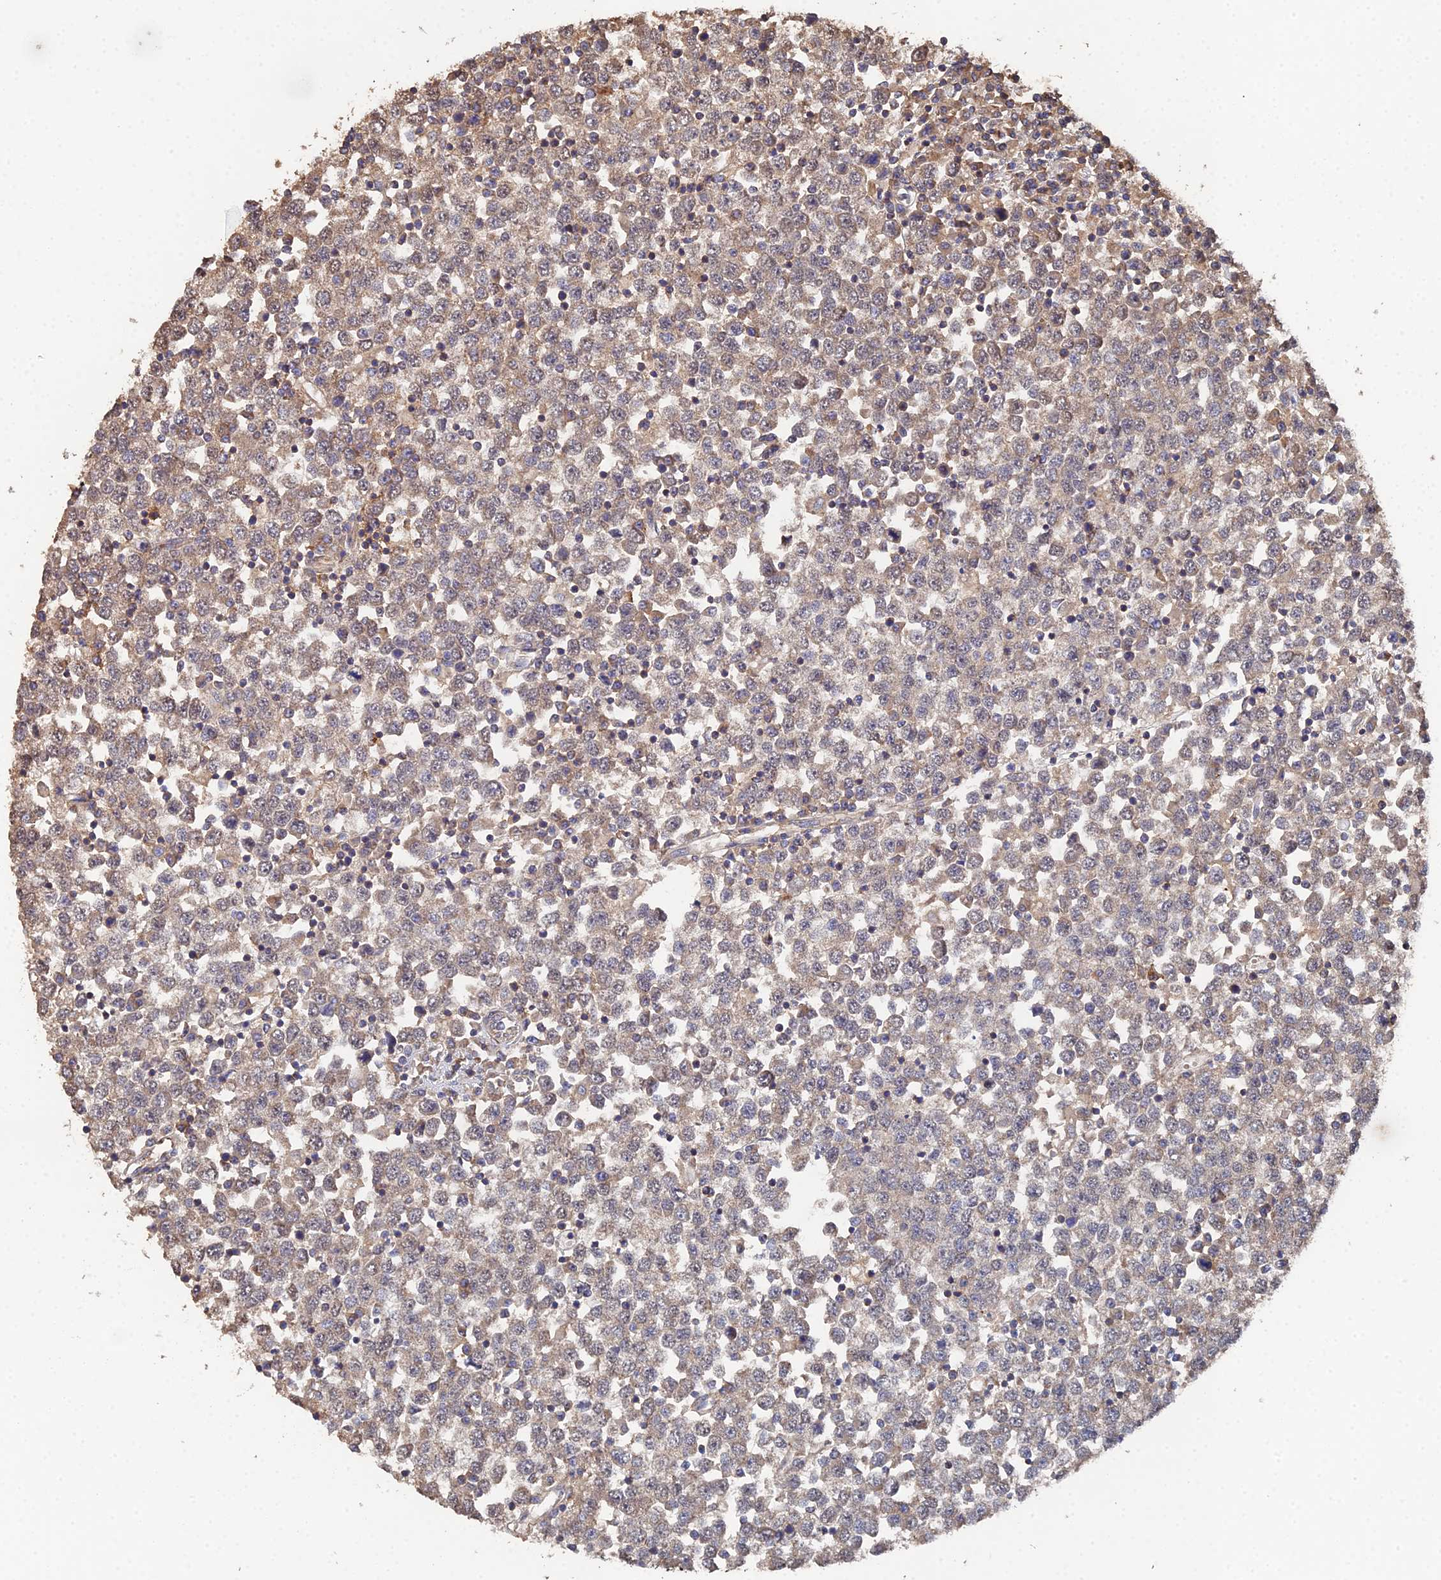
{"staining": {"intensity": "moderate", "quantity": ">75%", "location": "cytoplasmic/membranous"}, "tissue": "testis cancer", "cell_type": "Tumor cells", "image_type": "cancer", "snomed": [{"axis": "morphology", "description": "Seminoma, NOS"}, {"axis": "topography", "description": "Testis"}], "caption": "The image demonstrates a brown stain indicating the presence of a protein in the cytoplasmic/membranous of tumor cells in testis seminoma.", "gene": "SPANXN4", "patient": {"sex": "male", "age": 65}}